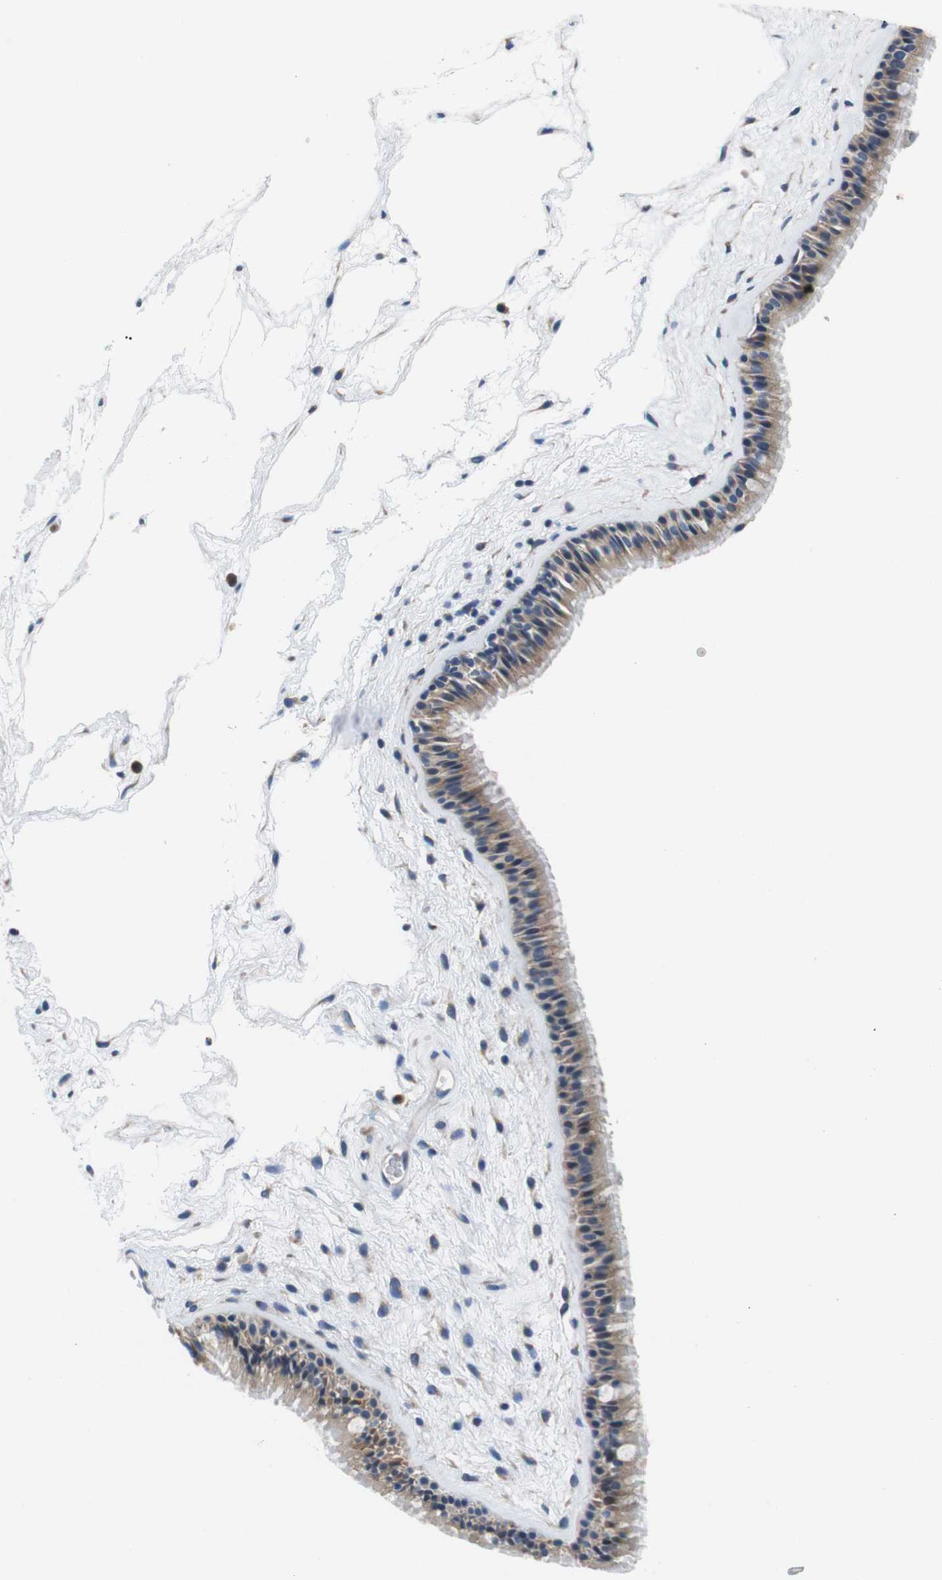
{"staining": {"intensity": "moderate", "quantity": ">75%", "location": "cytoplasmic/membranous"}, "tissue": "nasopharynx", "cell_type": "Respiratory epithelial cells", "image_type": "normal", "snomed": [{"axis": "morphology", "description": "Normal tissue, NOS"}, {"axis": "morphology", "description": "Inflammation, NOS"}, {"axis": "topography", "description": "Nasopharynx"}], "caption": "About >75% of respiratory epithelial cells in normal human nasopharynx exhibit moderate cytoplasmic/membranous protein staining as visualized by brown immunohistochemical staining.", "gene": "JAK1", "patient": {"sex": "male", "age": 48}}